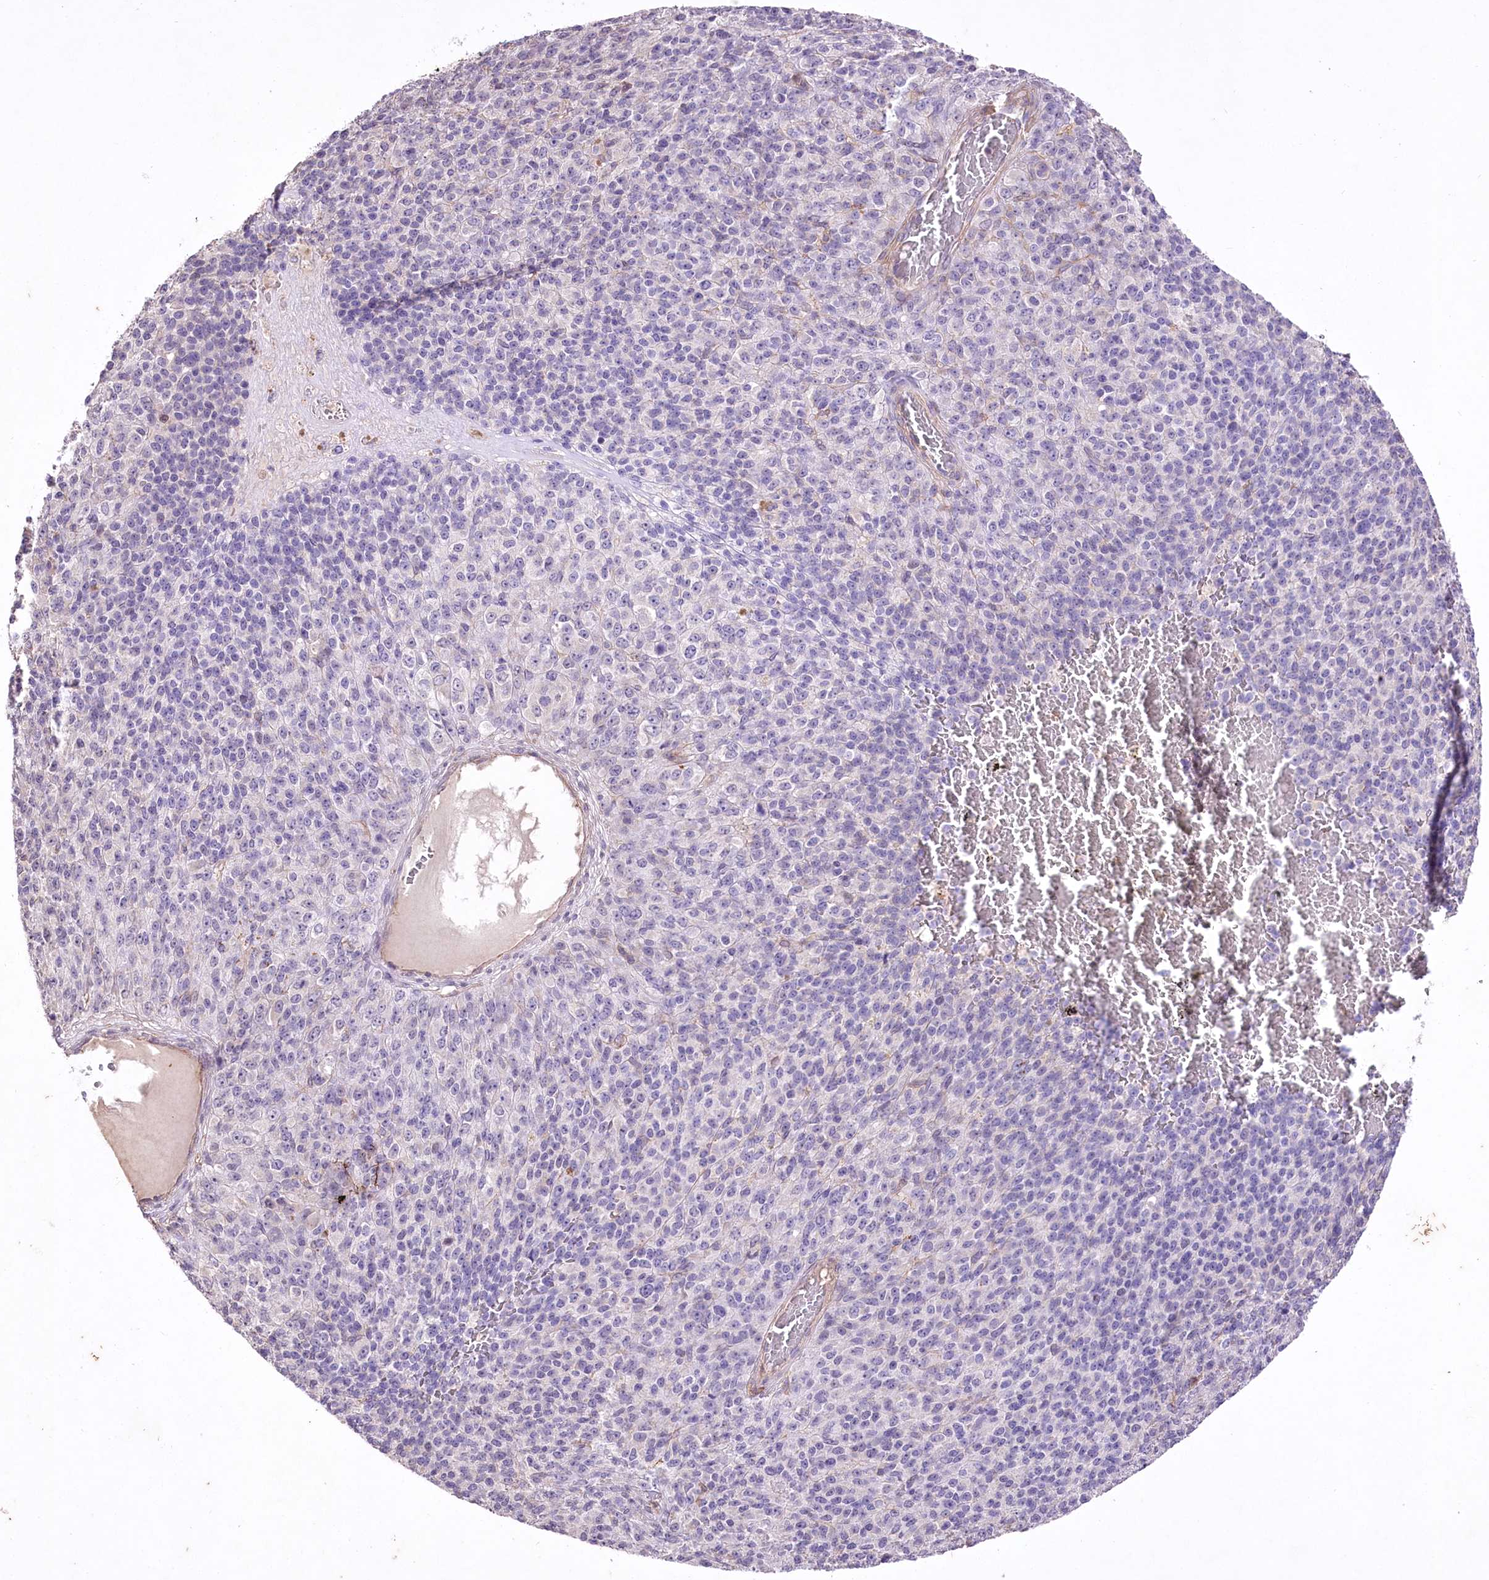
{"staining": {"intensity": "negative", "quantity": "none", "location": "none"}, "tissue": "melanoma", "cell_type": "Tumor cells", "image_type": "cancer", "snomed": [{"axis": "morphology", "description": "Malignant melanoma, Metastatic site"}, {"axis": "topography", "description": "Brain"}], "caption": "Tumor cells are negative for protein expression in human malignant melanoma (metastatic site).", "gene": "ENPP1", "patient": {"sex": "female", "age": 56}}